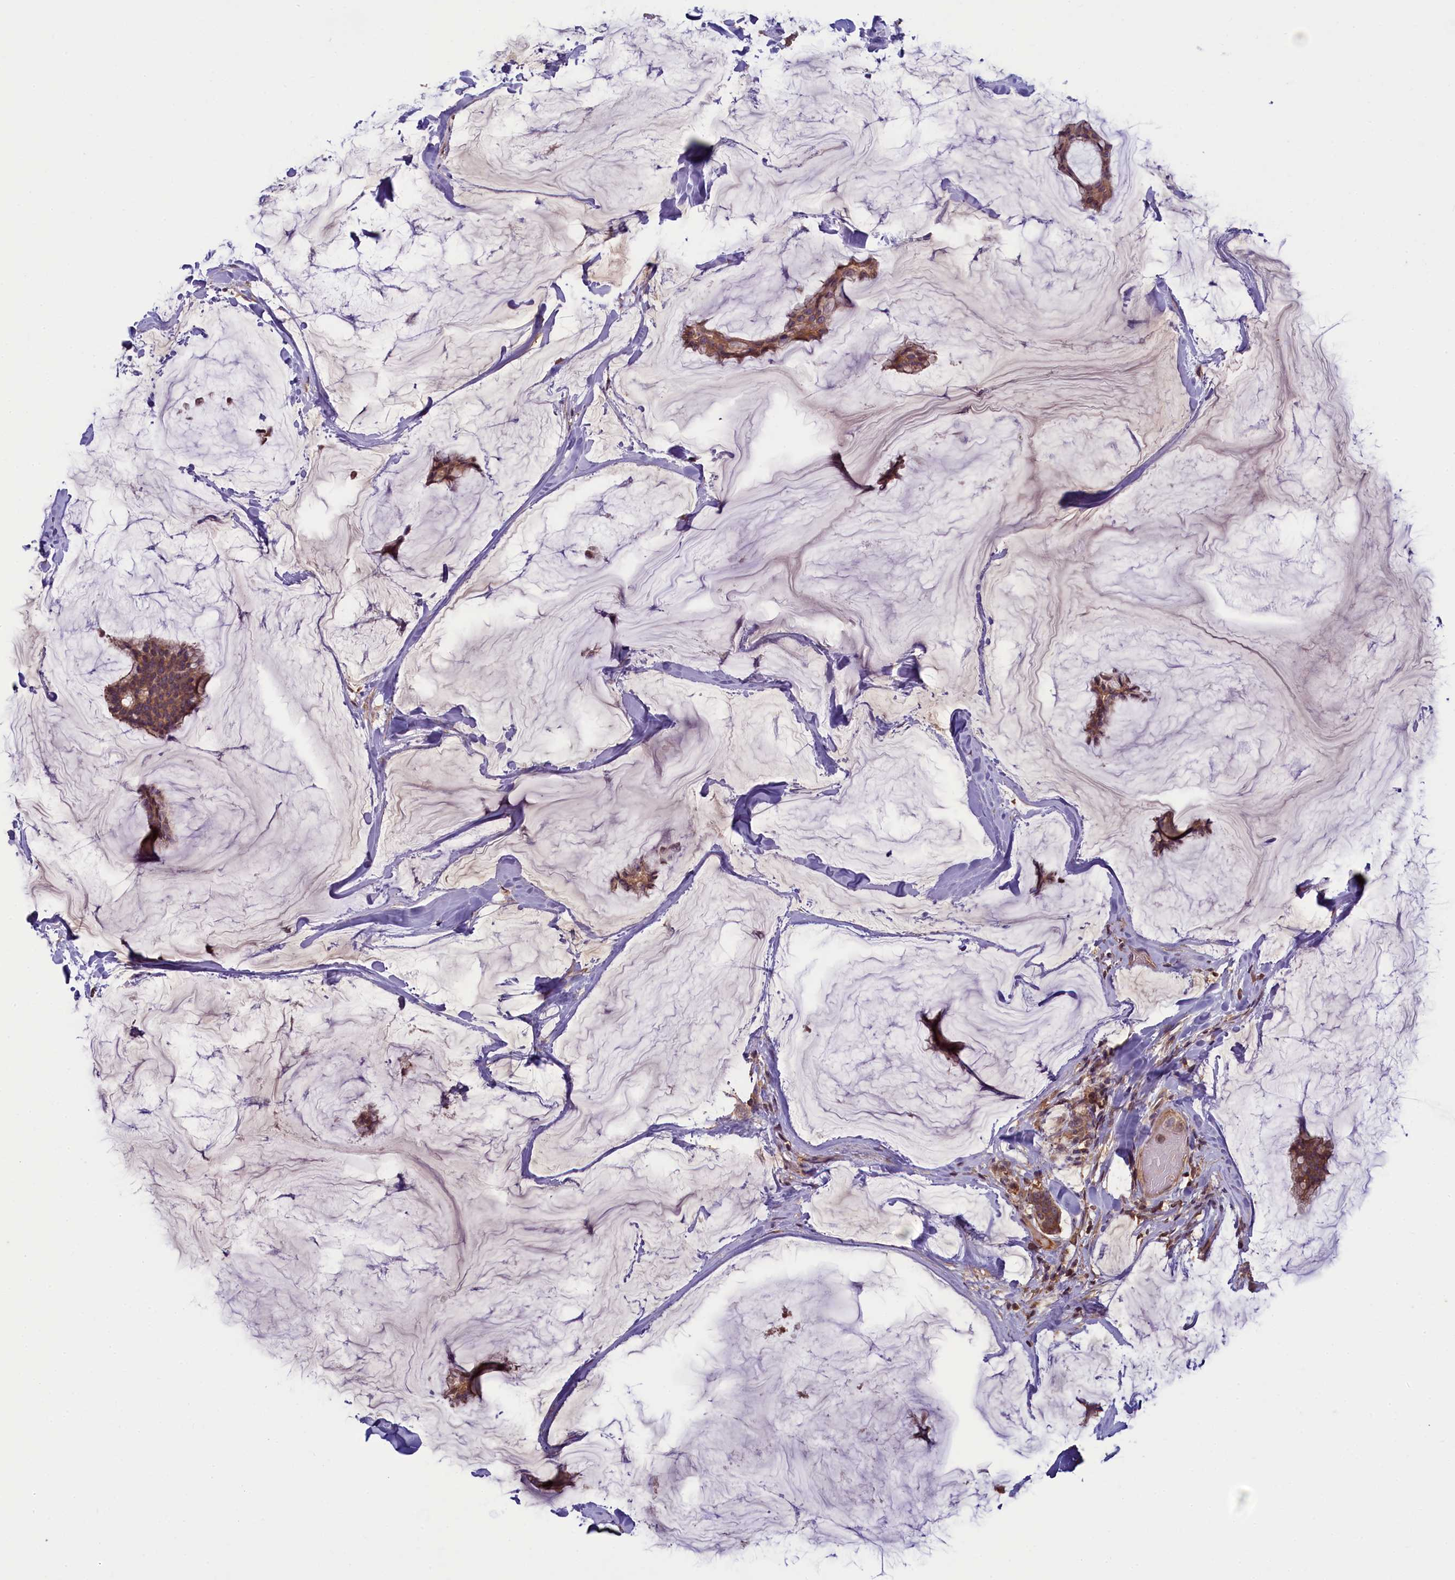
{"staining": {"intensity": "moderate", "quantity": ">75%", "location": "cytoplasmic/membranous"}, "tissue": "breast cancer", "cell_type": "Tumor cells", "image_type": "cancer", "snomed": [{"axis": "morphology", "description": "Duct carcinoma"}, {"axis": "topography", "description": "Breast"}], "caption": "A brown stain shows moderate cytoplasmic/membranous staining of a protein in breast intraductal carcinoma tumor cells.", "gene": "NUDT6", "patient": {"sex": "female", "age": 93}}